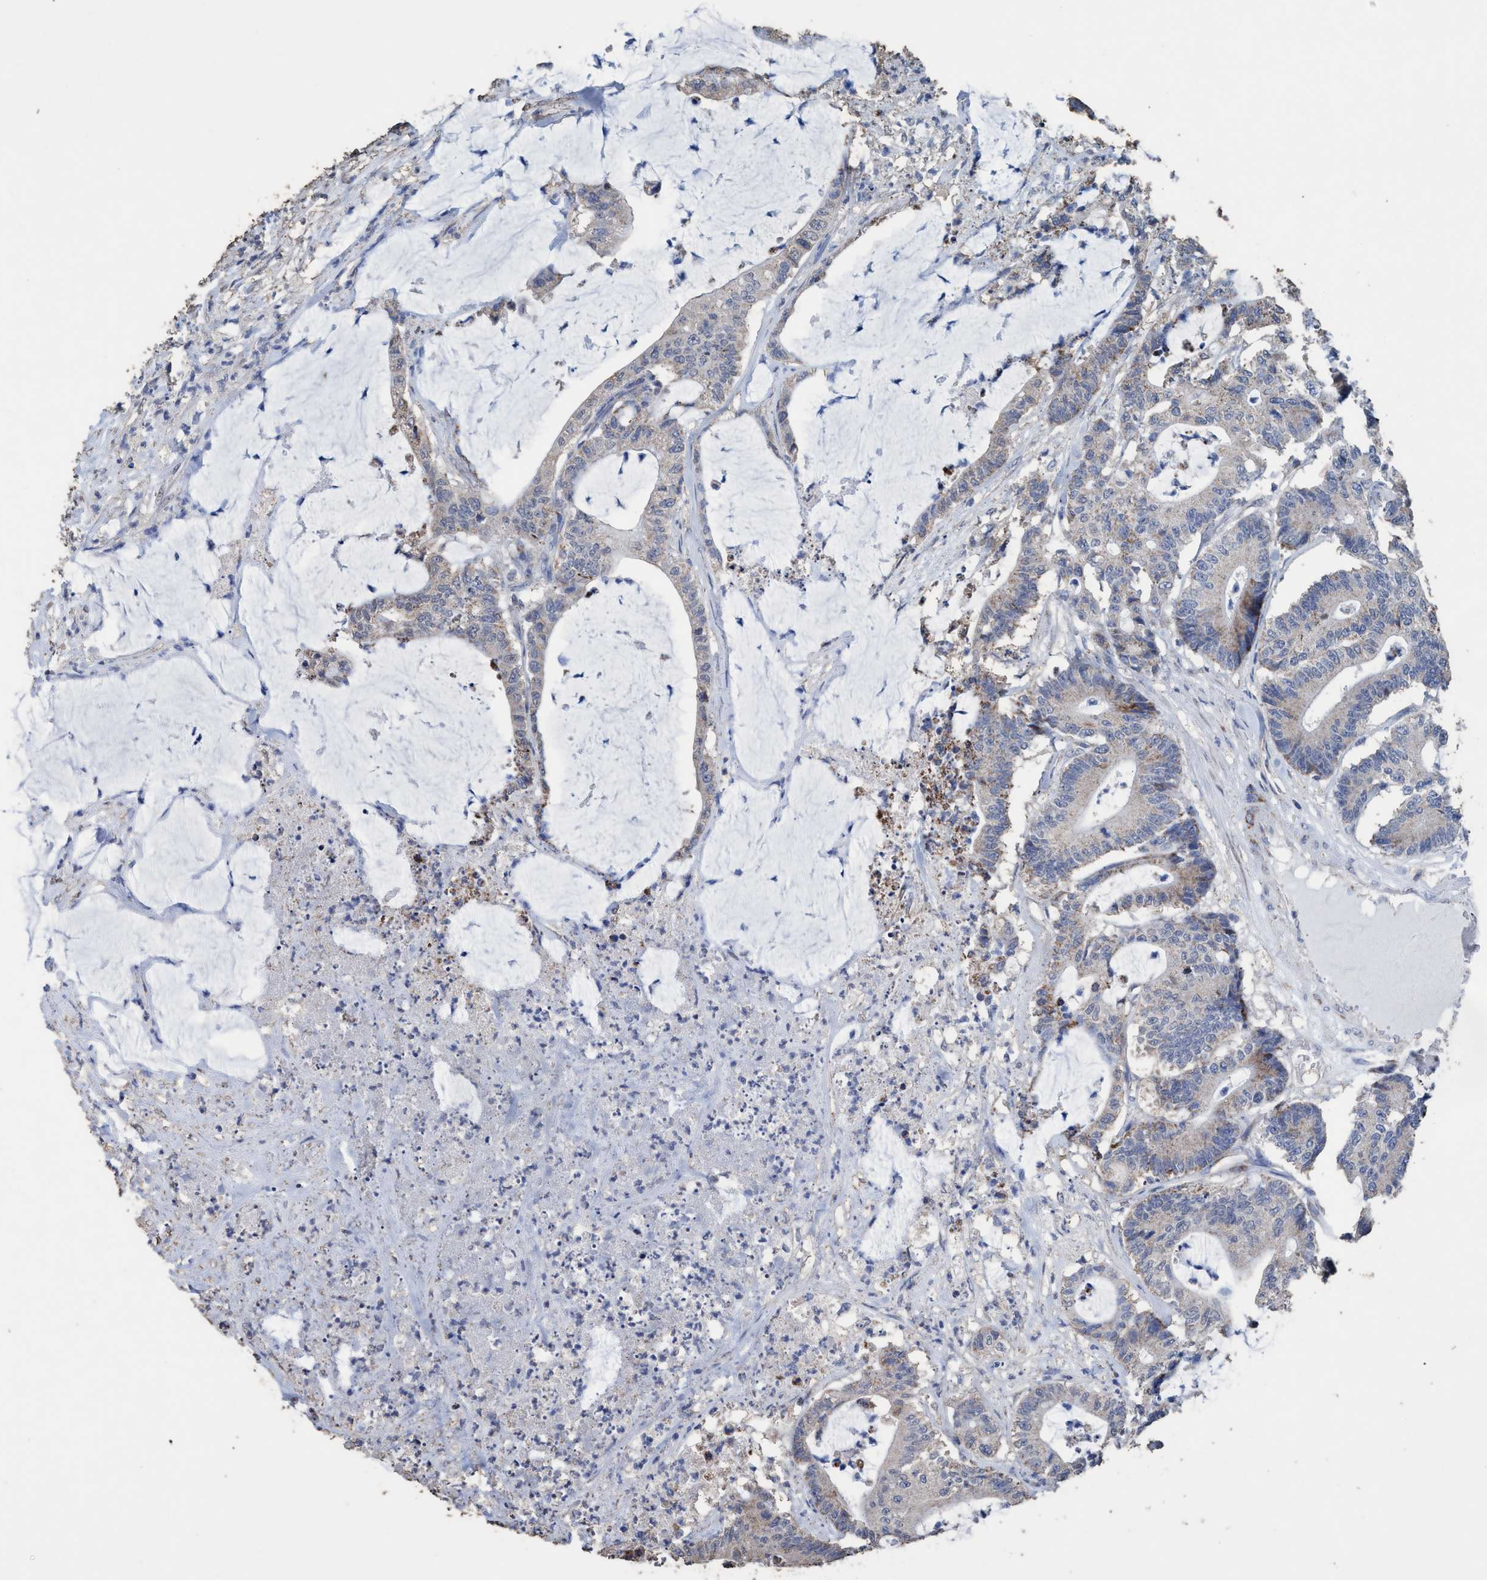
{"staining": {"intensity": "weak", "quantity": "25%-75%", "location": "cytoplasmic/membranous"}, "tissue": "colorectal cancer", "cell_type": "Tumor cells", "image_type": "cancer", "snomed": [{"axis": "morphology", "description": "Adenocarcinoma, NOS"}, {"axis": "topography", "description": "Colon"}], "caption": "Colorectal adenocarcinoma stained with a protein marker reveals weak staining in tumor cells.", "gene": "RSAD1", "patient": {"sex": "female", "age": 84}}